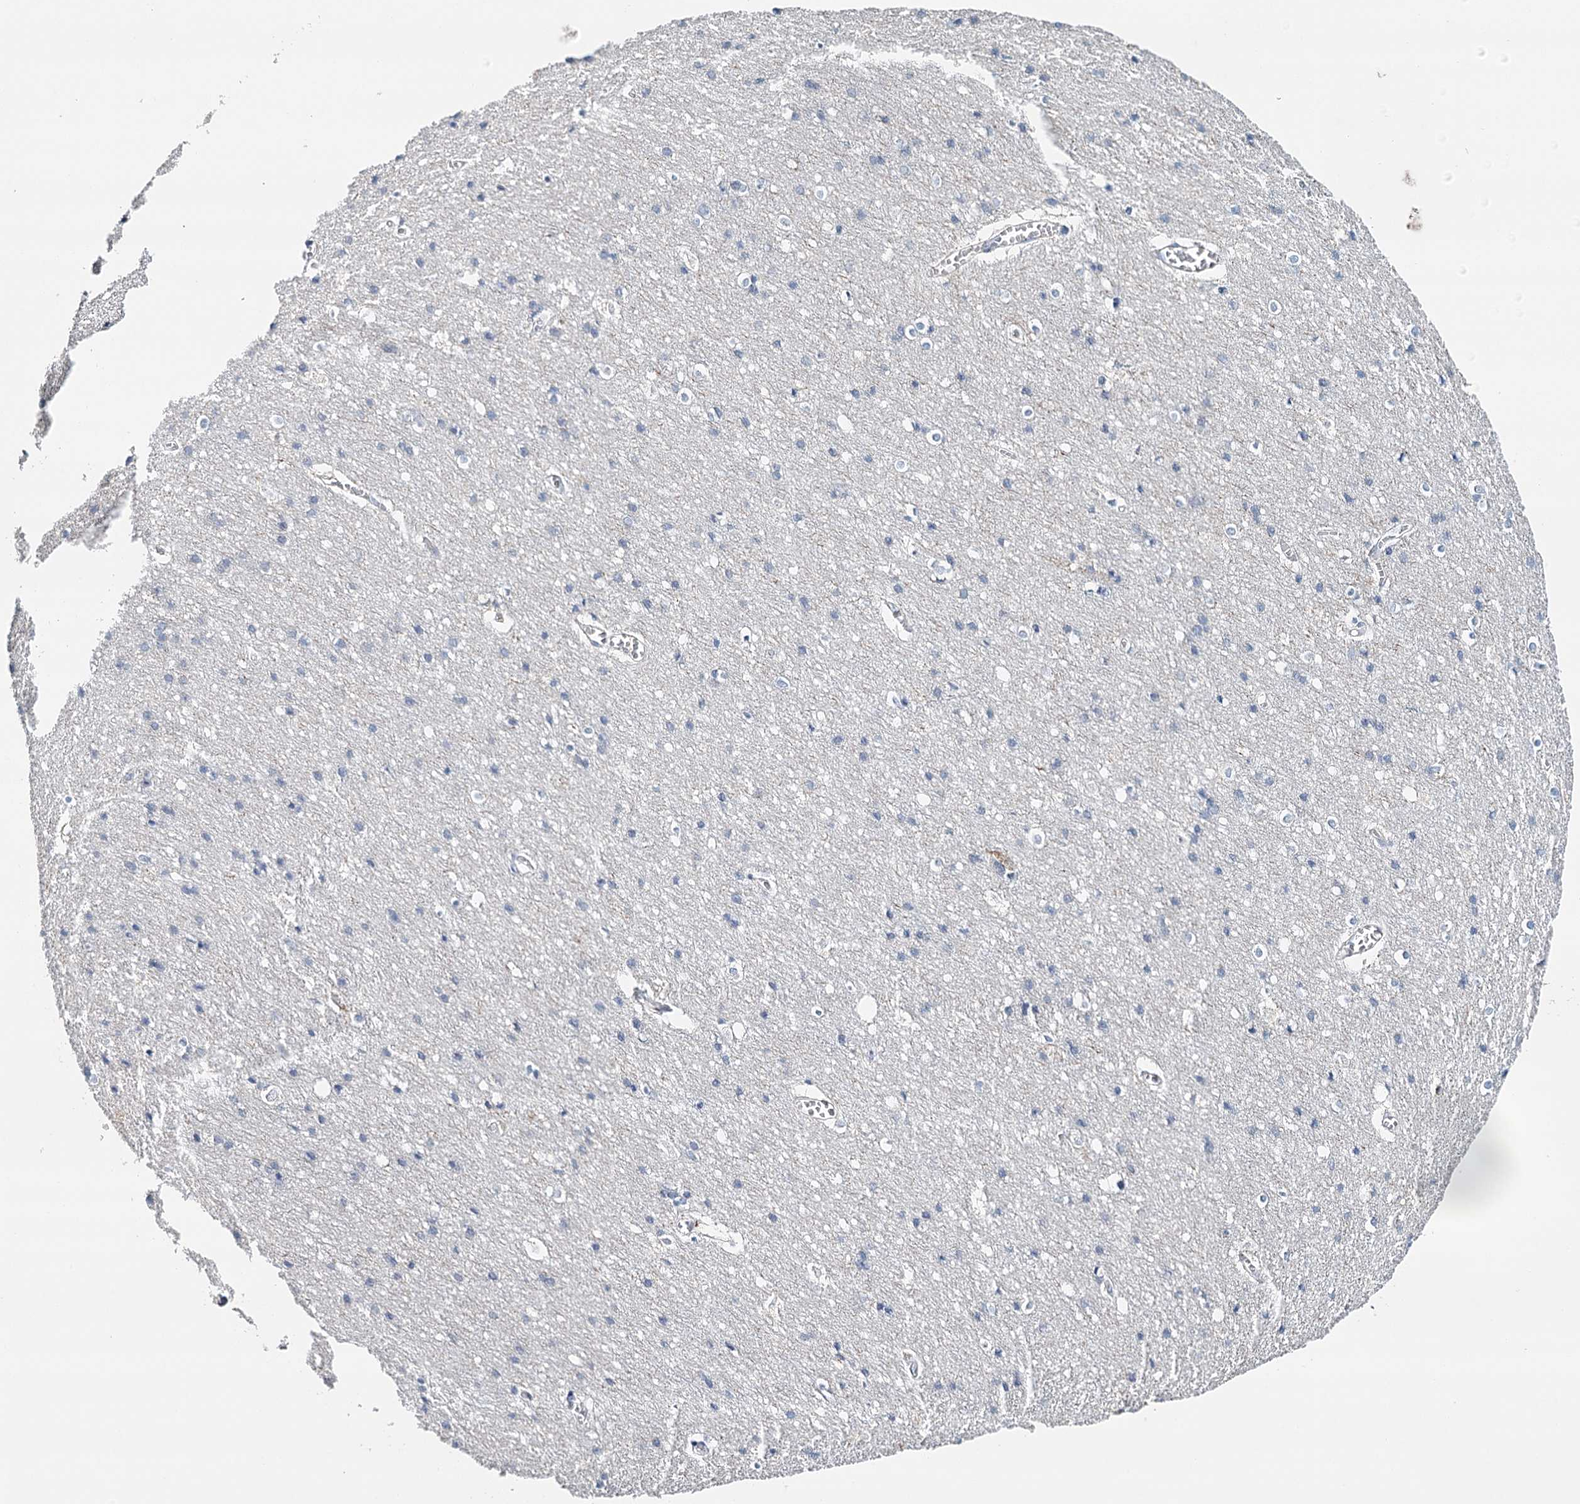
{"staining": {"intensity": "negative", "quantity": "none", "location": "none"}, "tissue": "cerebral cortex", "cell_type": "Endothelial cells", "image_type": "normal", "snomed": [{"axis": "morphology", "description": "Normal tissue, NOS"}, {"axis": "topography", "description": "Cerebral cortex"}], "caption": "This is an immunohistochemistry image of unremarkable cerebral cortex. There is no positivity in endothelial cells.", "gene": "SYNPO", "patient": {"sex": "male", "age": 54}}